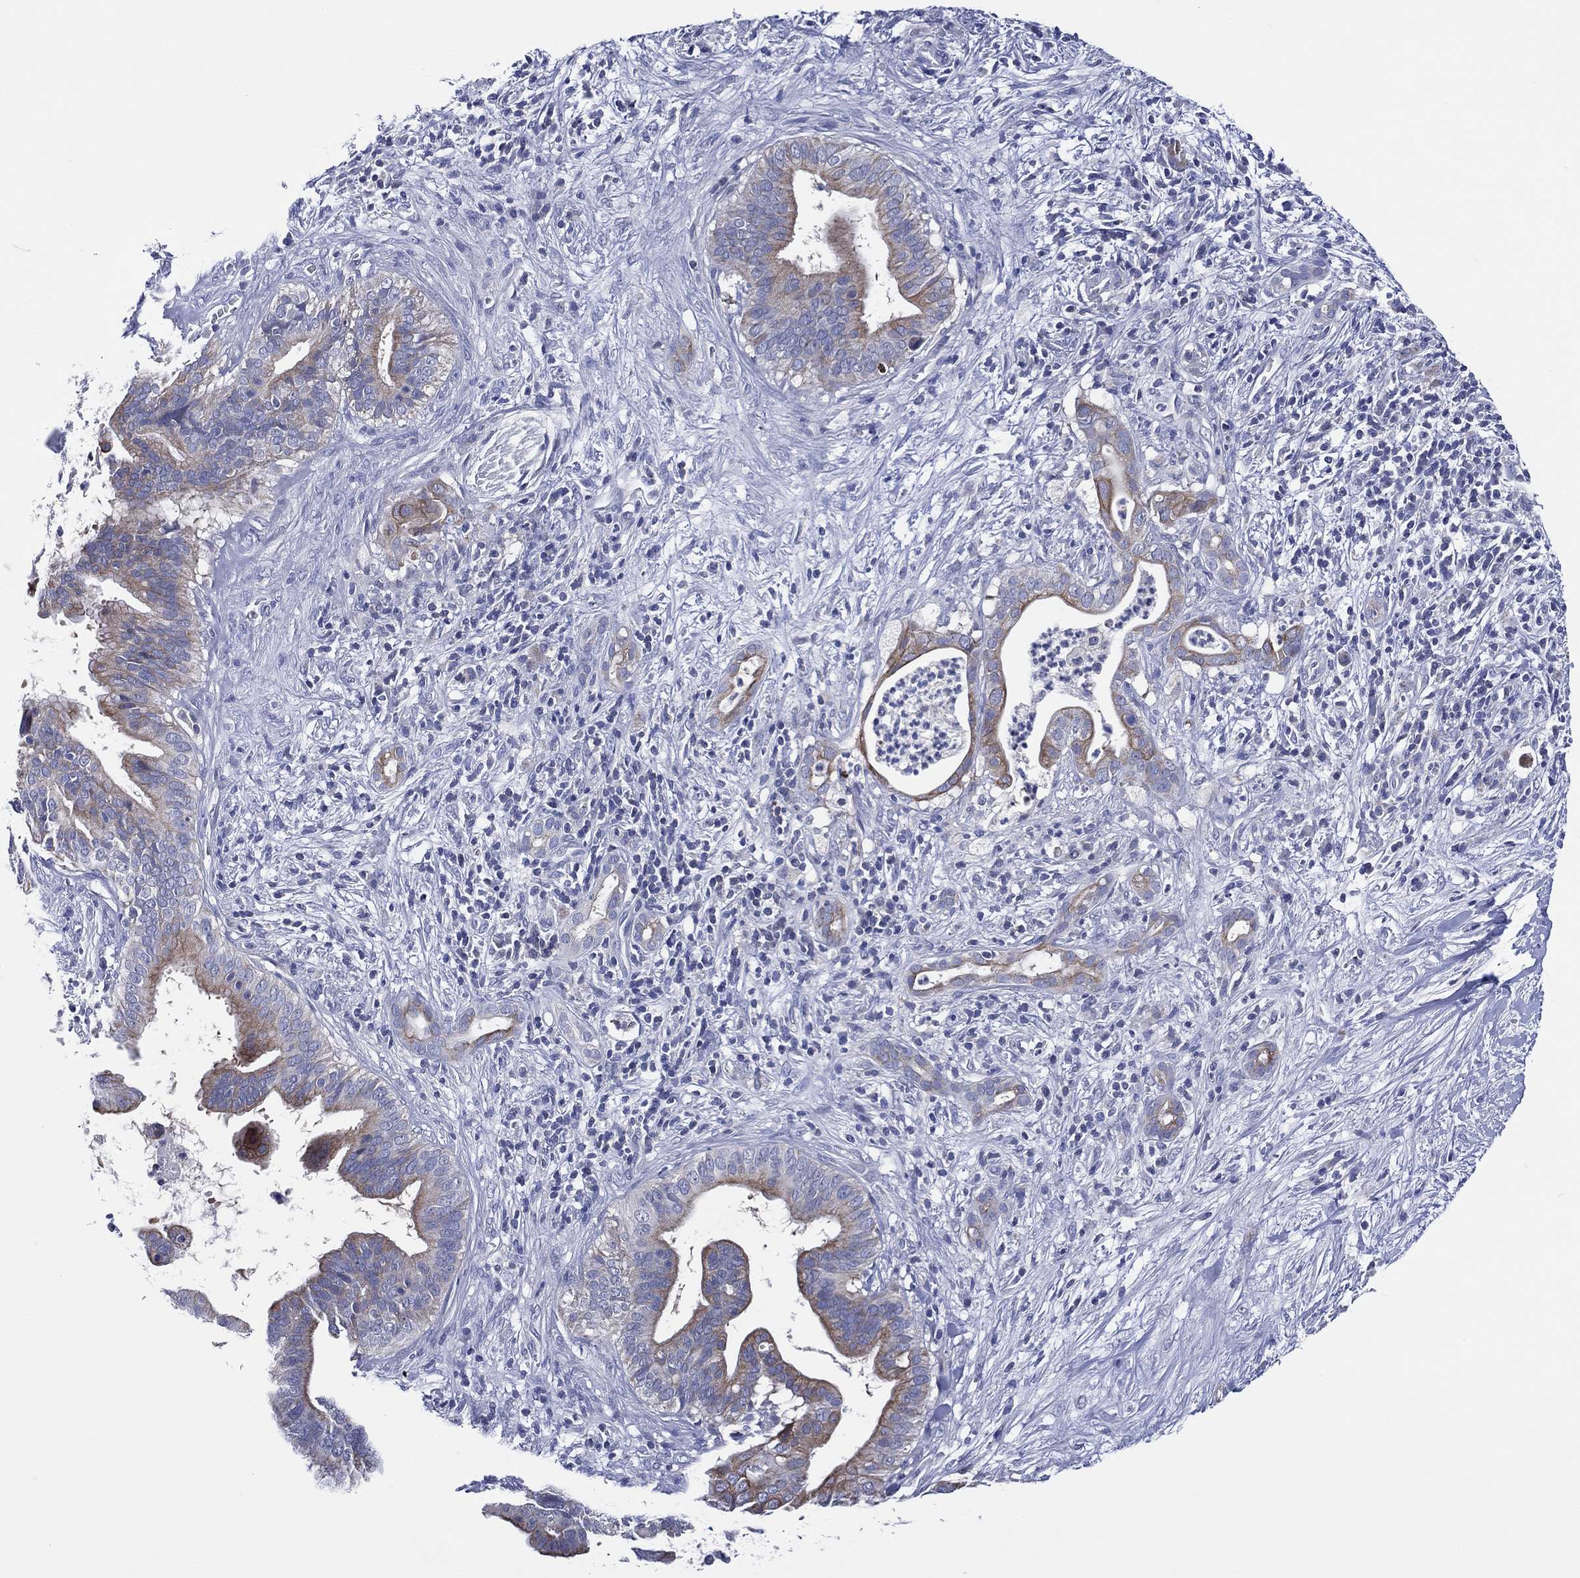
{"staining": {"intensity": "moderate", "quantity": "<25%", "location": "cytoplasmic/membranous"}, "tissue": "pancreatic cancer", "cell_type": "Tumor cells", "image_type": "cancer", "snomed": [{"axis": "morphology", "description": "Adenocarcinoma, NOS"}, {"axis": "topography", "description": "Pancreas"}], "caption": "This micrograph demonstrates pancreatic adenocarcinoma stained with immunohistochemistry (IHC) to label a protein in brown. The cytoplasmic/membranous of tumor cells show moderate positivity for the protein. Nuclei are counter-stained blue.", "gene": "TRIM31", "patient": {"sex": "male", "age": 61}}